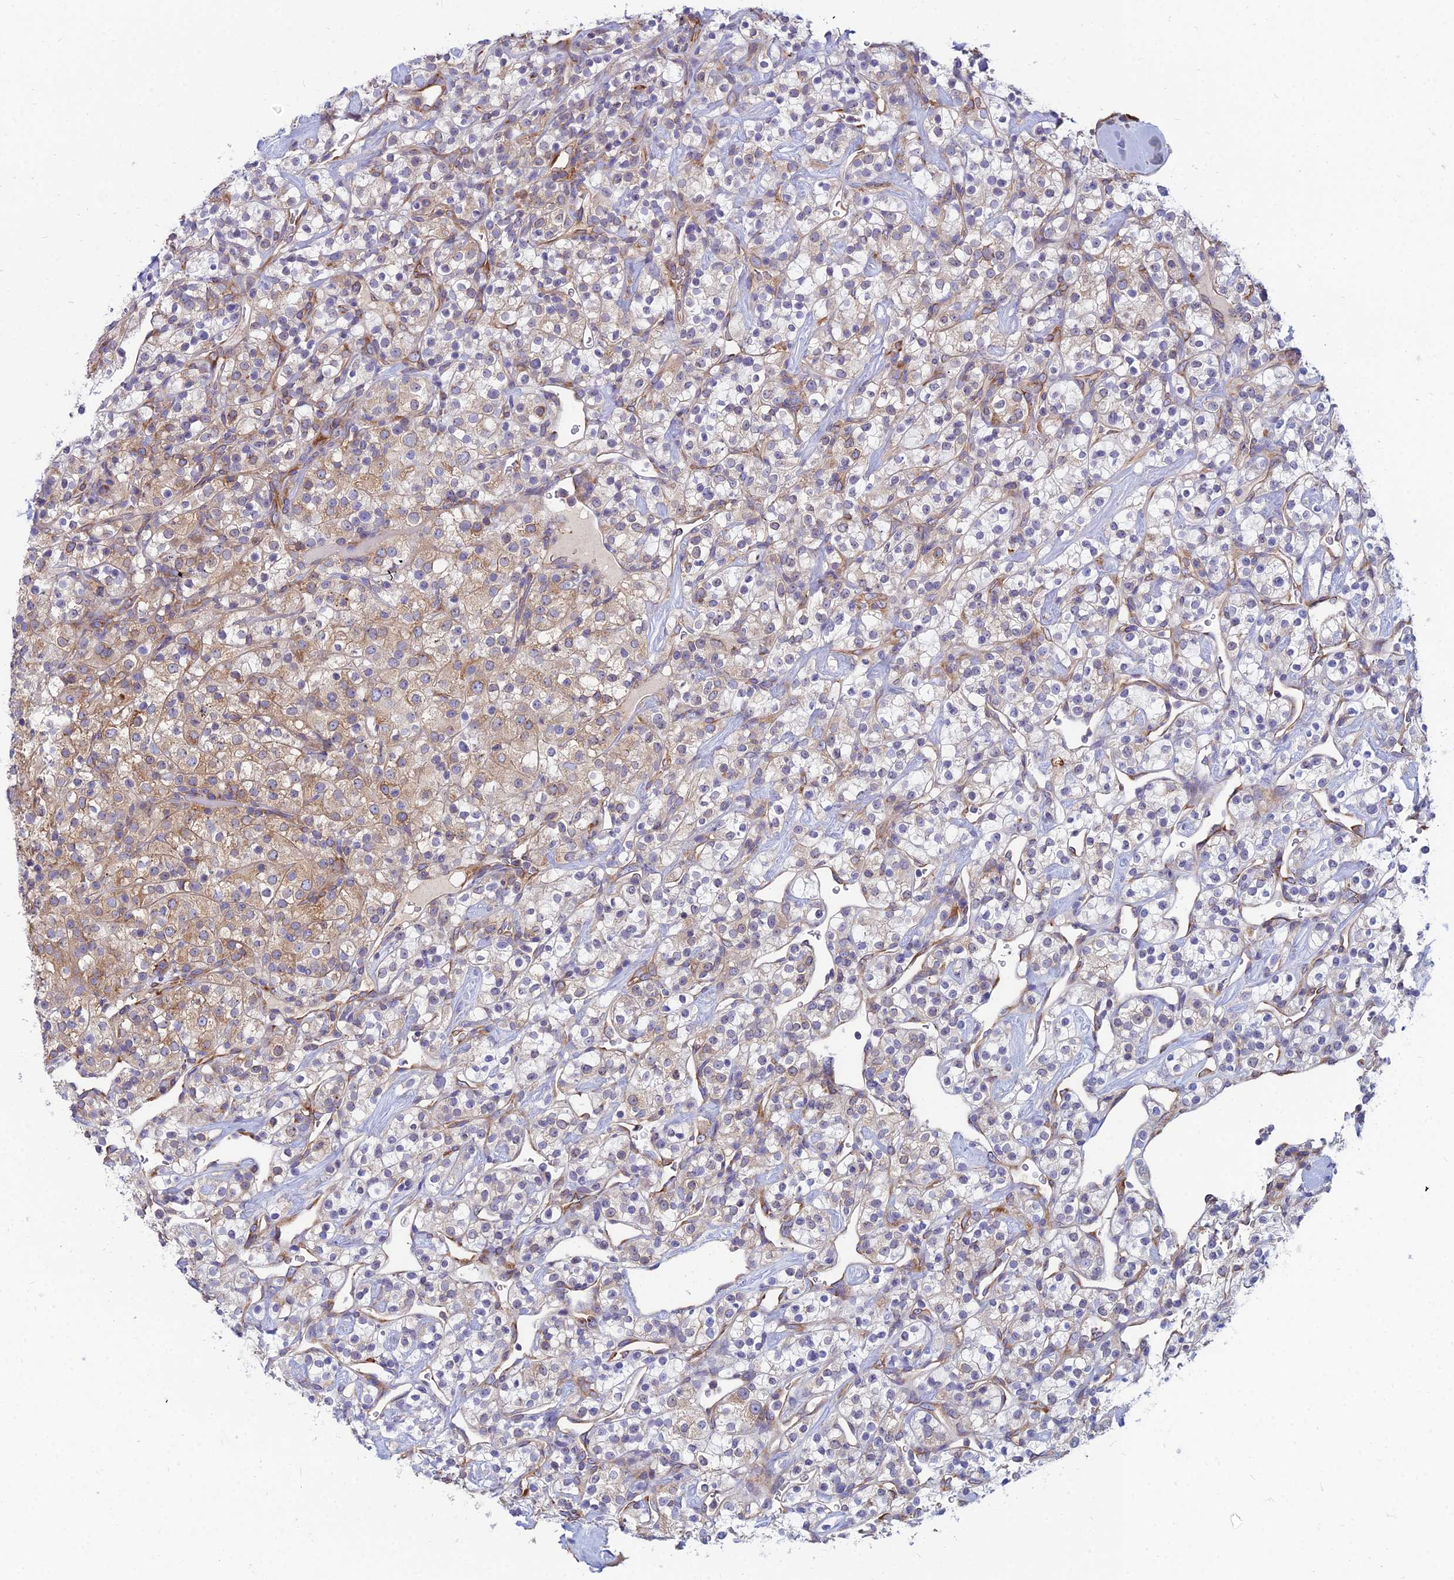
{"staining": {"intensity": "moderate", "quantity": "<25%", "location": "cytoplasmic/membranous"}, "tissue": "renal cancer", "cell_type": "Tumor cells", "image_type": "cancer", "snomed": [{"axis": "morphology", "description": "Adenocarcinoma, NOS"}, {"axis": "topography", "description": "Kidney"}], "caption": "IHC staining of renal cancer (adenocarcinoma), which displays low levels of moderate cytoplasmic/membranous positivity in about <25% of tumor cells indicating moderate cytoplasmic/membranous protein positivity. The staining was performed using DAB (3,3'-diaminobenzidine) (brown) for protein detection and nuclei were counterstained in hematoxylin (blue).", "gene": "TXLNA", "patient": {"sex": "male", "age": 77}}